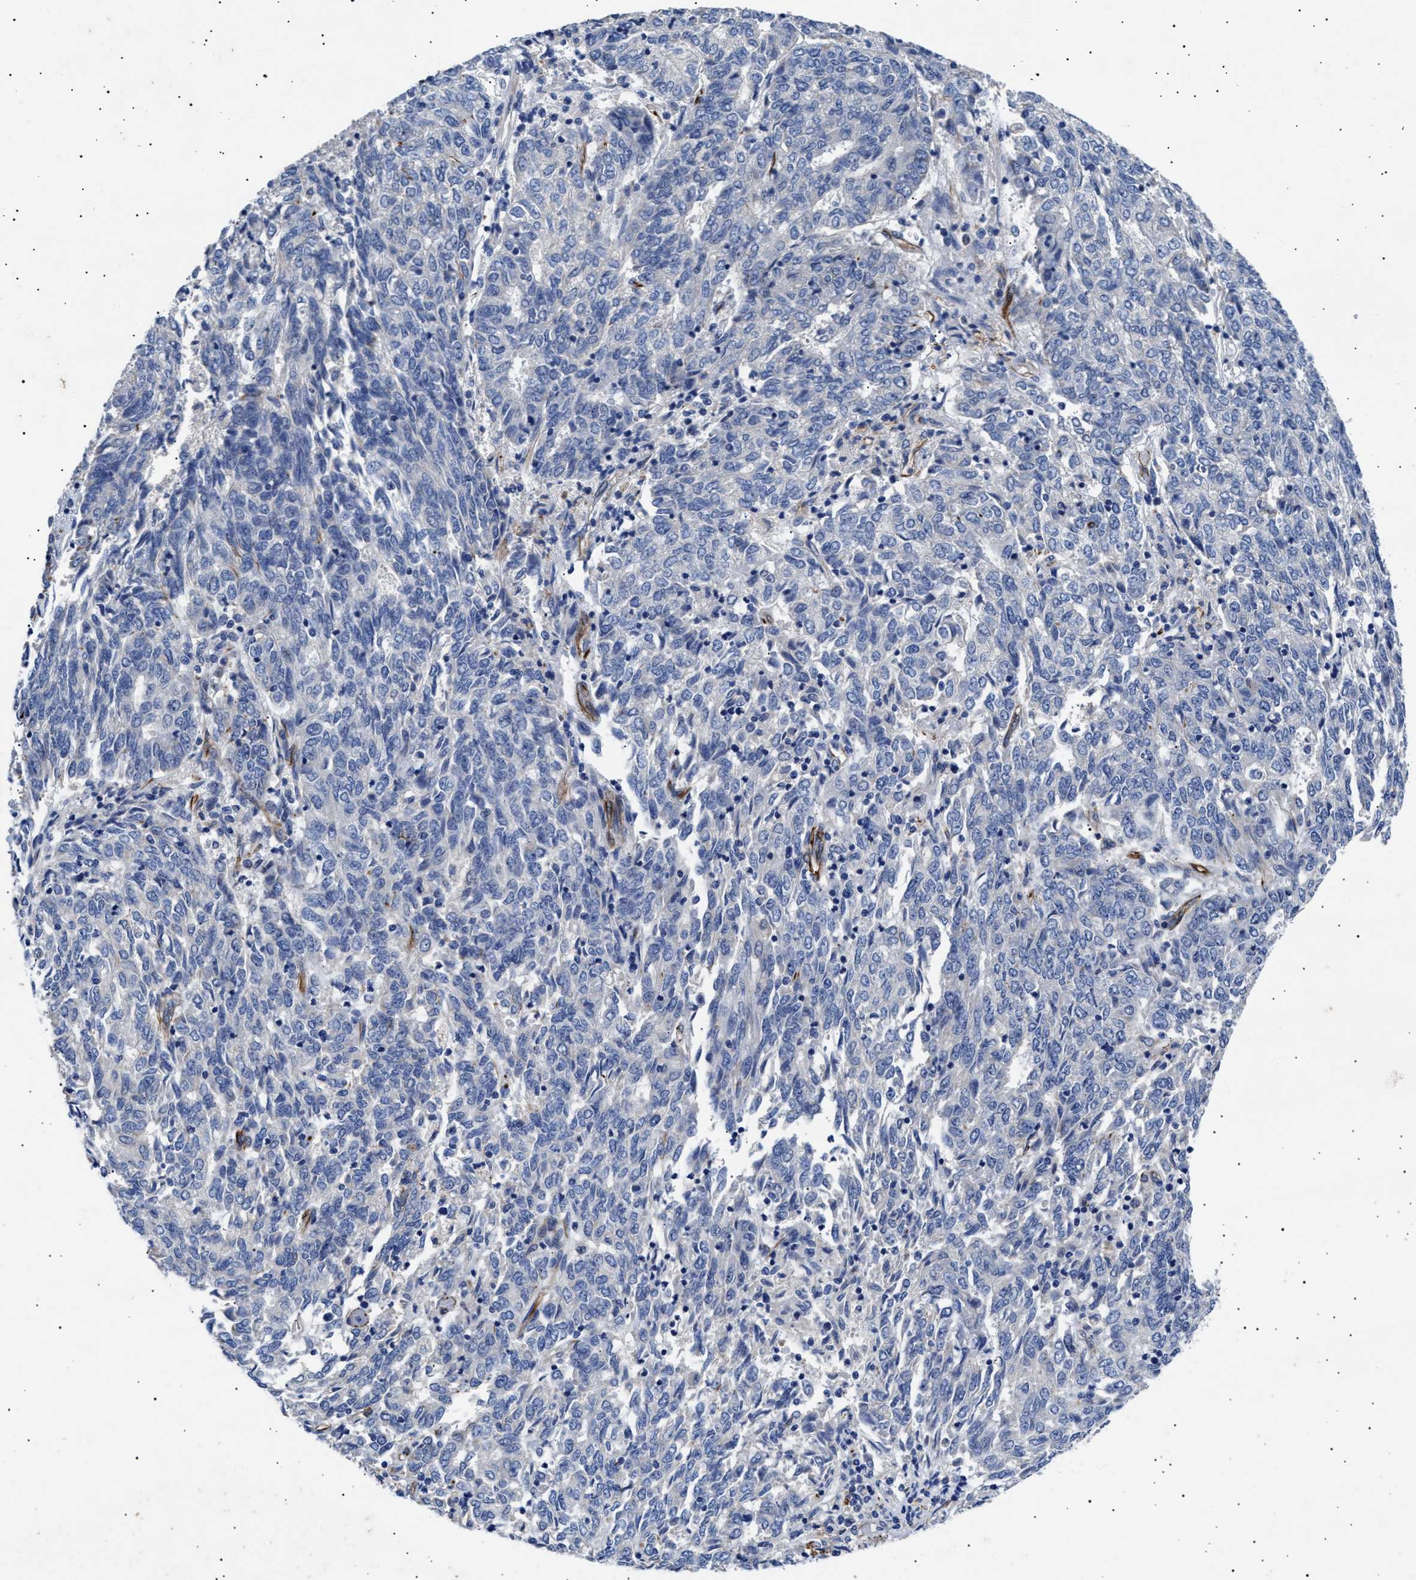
{"staining": {"intensity": "negative", "quantity": "none", "location": "none"}, "tissue": "endometrial cancer", "cell_type": "Tumor cells", "image_type": "cancer", "snomed": [{"axis": "morphology", "description": "Adenocarcinoma, NOS"}, {"axis": "topography", "description": "Endometrium"}], "caption": "Immunohistochemistry image of human adenocarcinoma (endometrial) stained for a protein (brown), which reveals no positivity in tumor cells. (IHC, brightfield microscopy, high magnification).", "gene": "OLFML2A", "patient": {"sex": "female", "age": 80}}